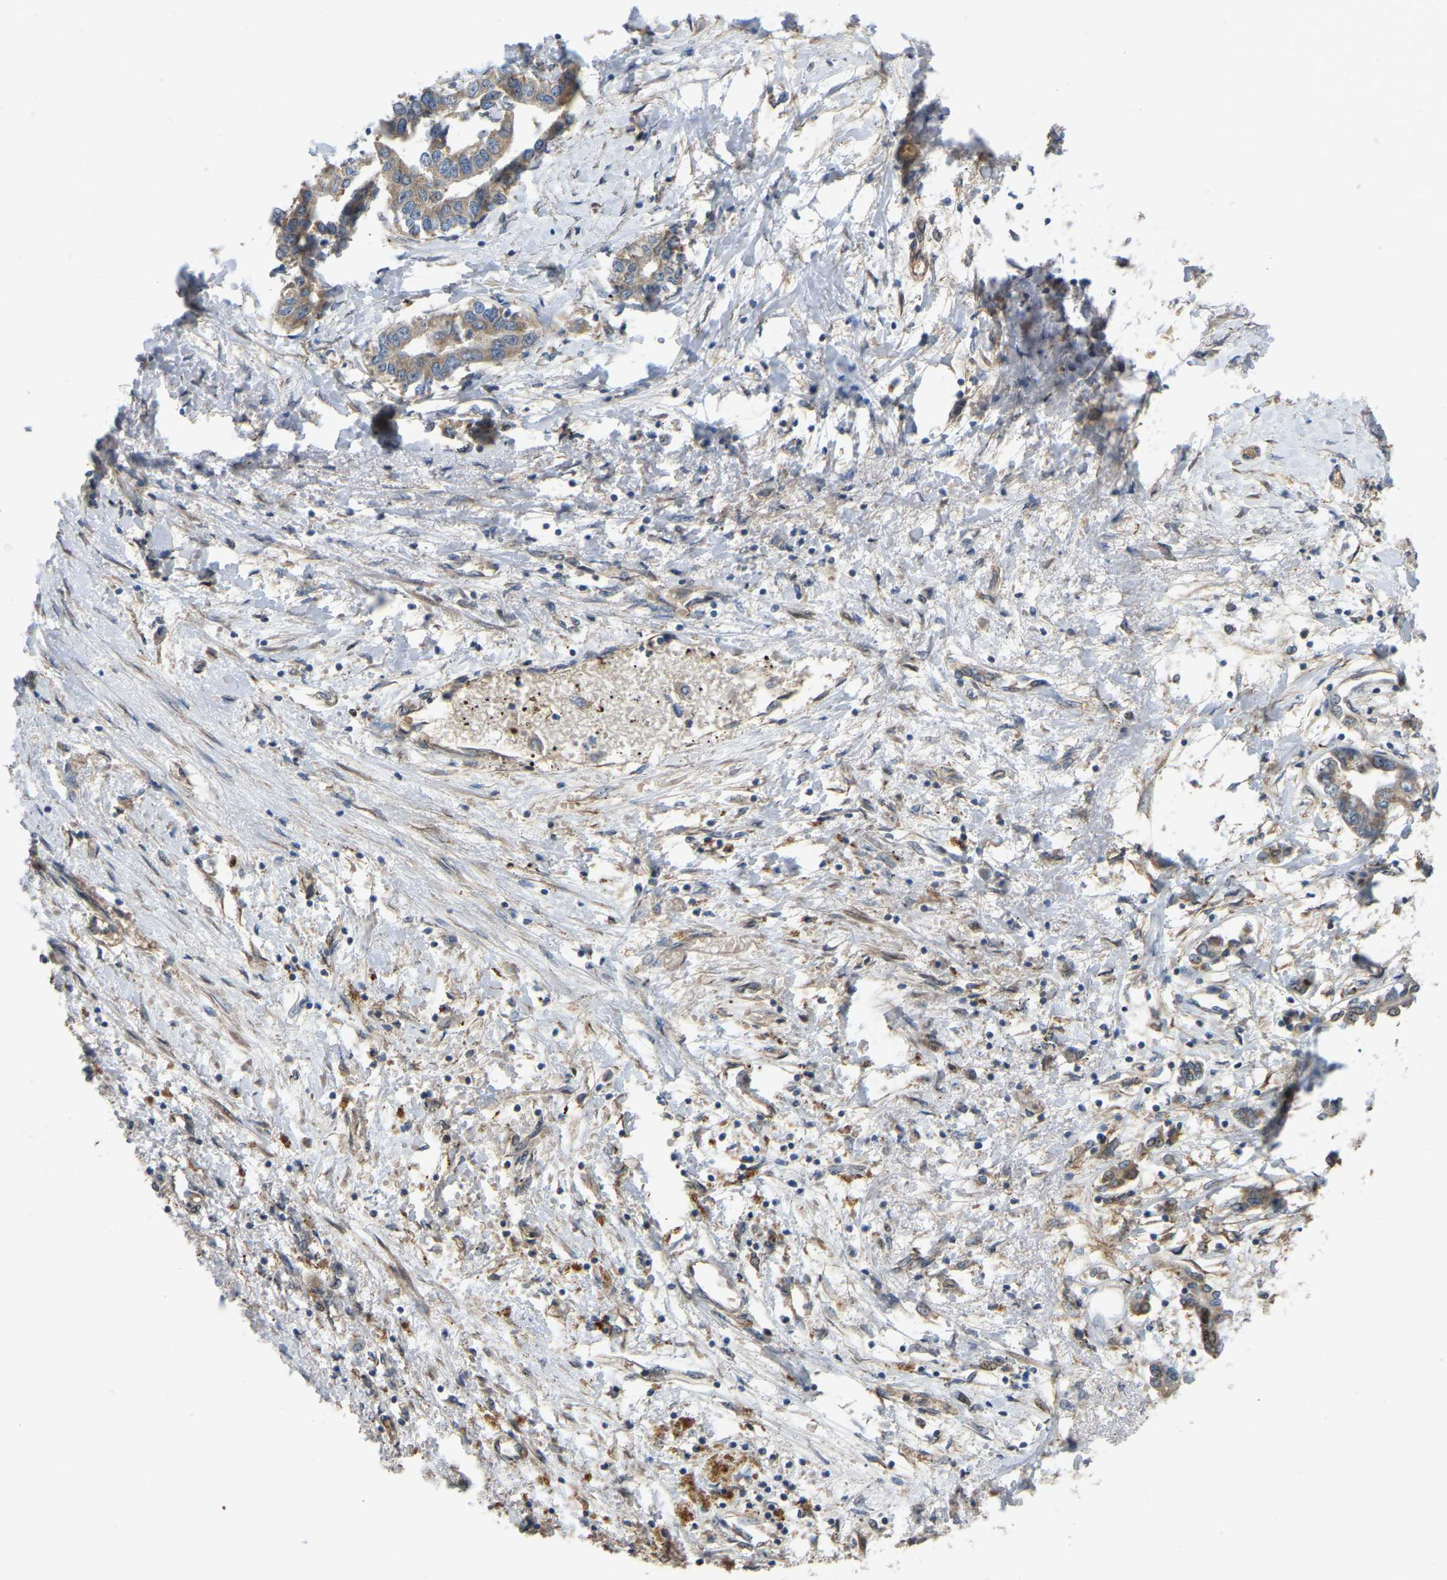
{"staining": {"intensity": "moderate", "quantity": ">75%", "location": "cytoplasmic/membranous"}, "tissue": "liver cancer", "cell_type": "Tumor cells", "image_type": "cancer", "snomed": [{"axis": "morphology", "description": "Cholangiocarcinoma"}, {"axis": "topography", "description": "Liver"}], "caption": "Liver cancer (cholangiocarcinoma) stained with a protein marker reveals moderate staining in tumor cells.", "gene": "C21orf91", "patient": {"sex": "male", "age": 59}}